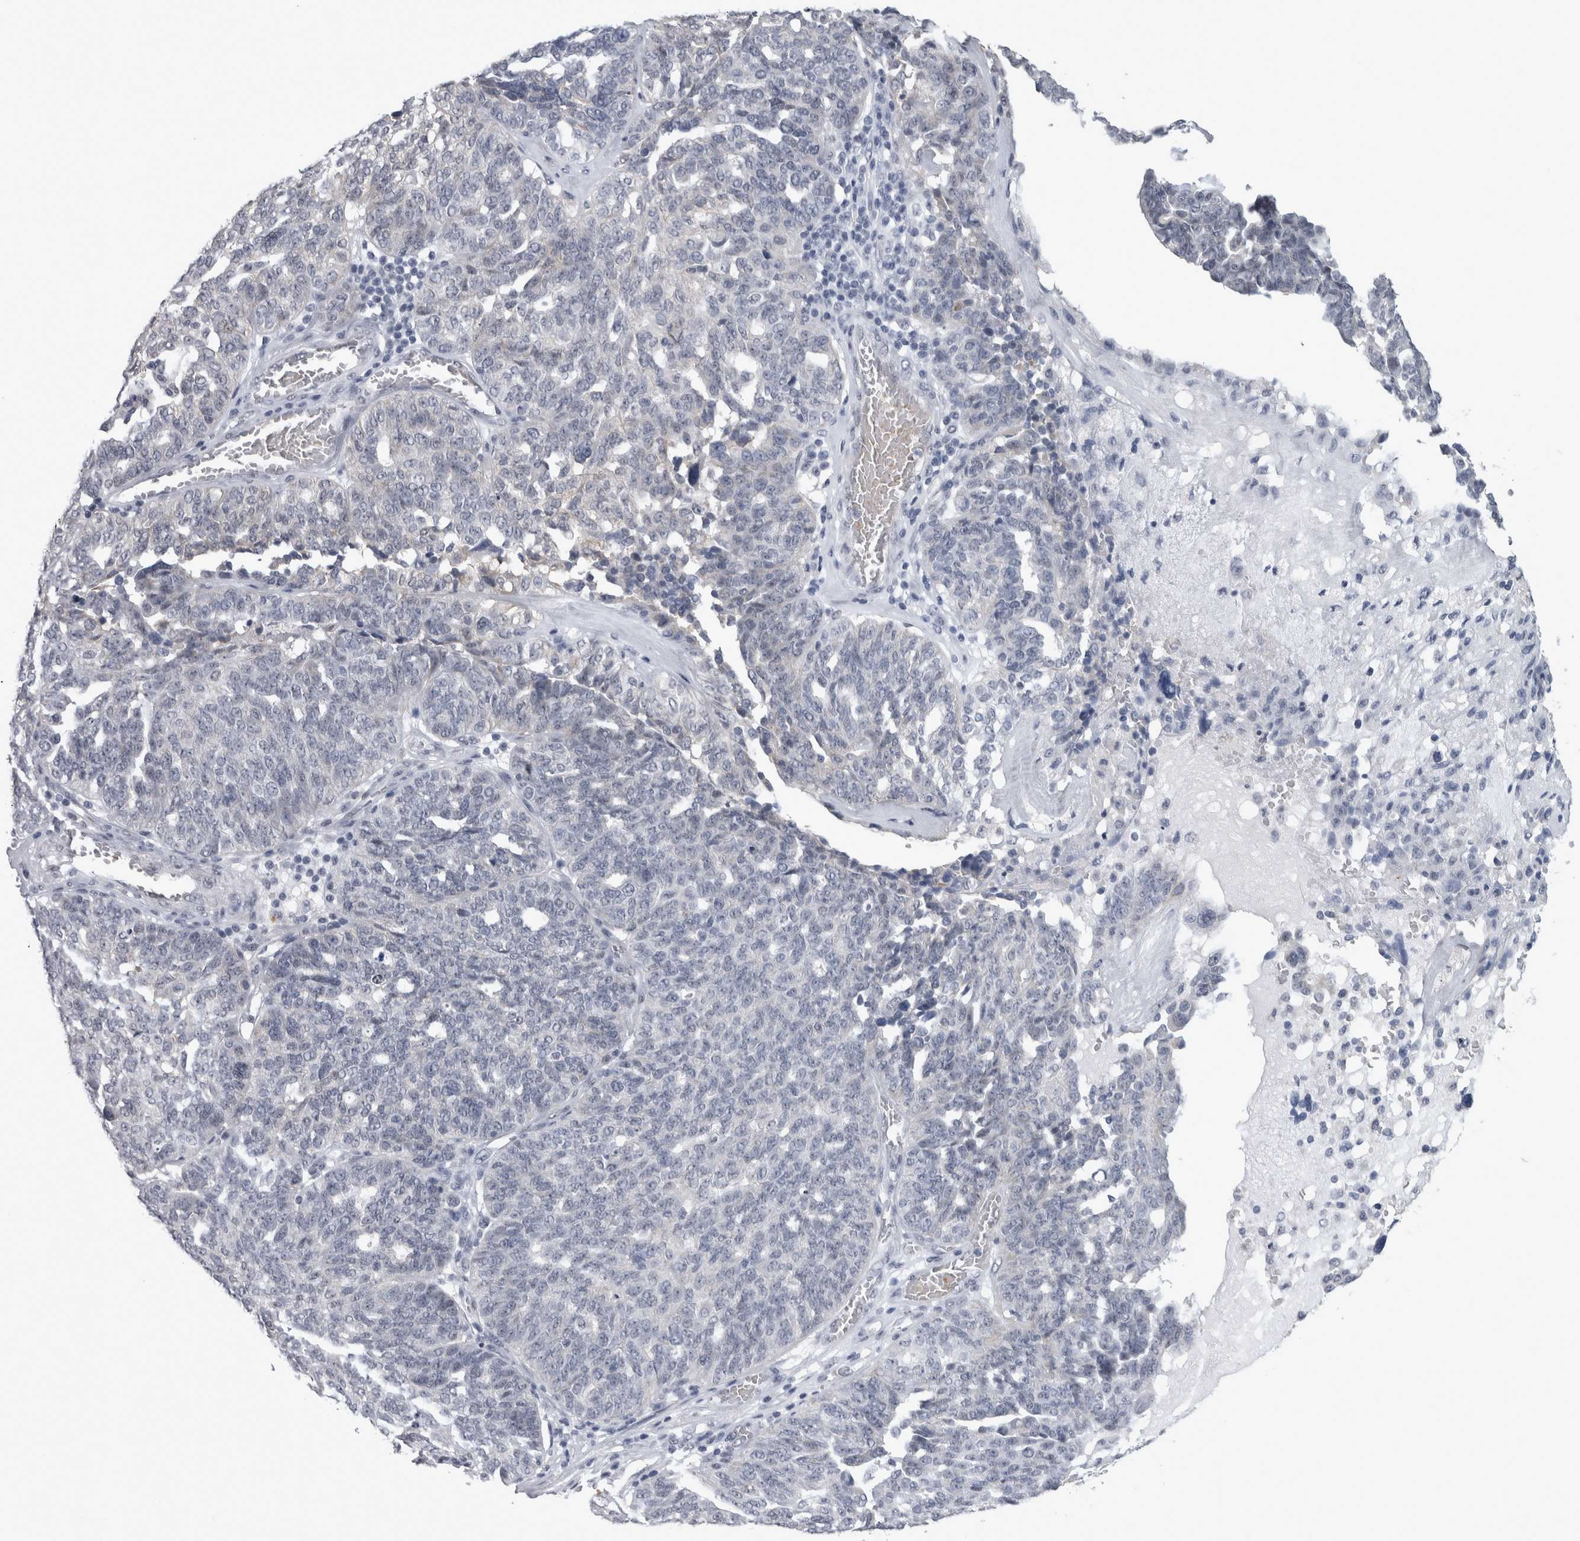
{"staining": {"intensity": "negative", "quantity": "none", "location": "none"}, "tissue": "ovarian cancer", "cell_type": "Tumor cells", "image_type": "cancer", "snomed": [{"axis": "morphology", "description": "Cystadenocarcinoma, serous, NOS"}, {"axis": "topography", "description": "Ovary"}], "caption": "A high-resolution histopathology image shows IHC staining of ovarian serous cystadenocarcinoma, which demonstrates no significant expression in tumor cells.", "gene": "PEBP4", "patient": {"sex": "female", "age": 59}}